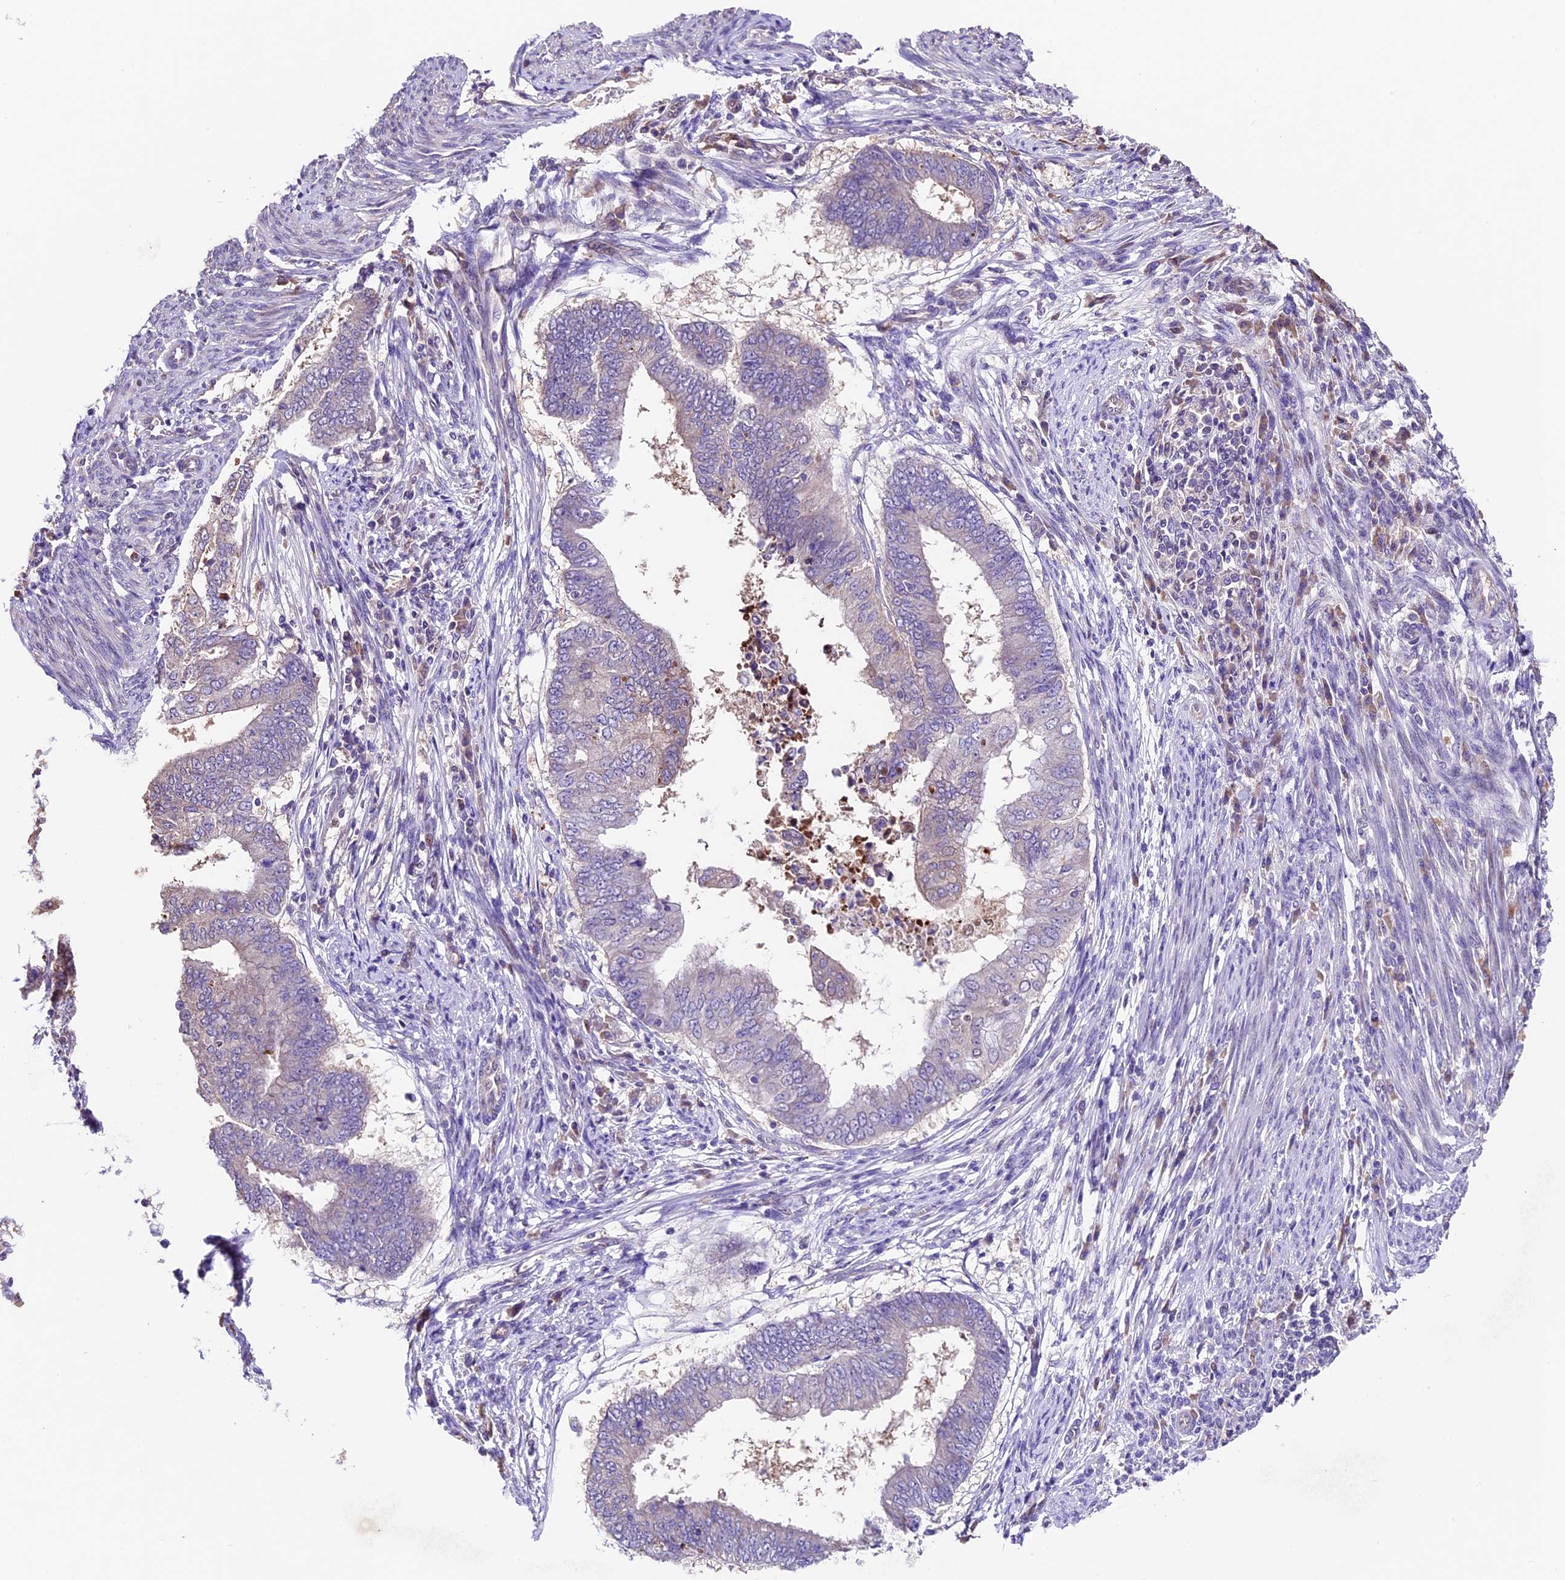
{"staining": {"intensity": "negative", "quantity": "none", "location": "none"}, "tissue": "endometrial cancer", "cell_type": "Tumor cells", "image_type": "cancer", "snomed": [{"axis": "morphology", "description": "Polyp, NOS"}, {"axis": "morphology", "description": "Adenocarcinoma, NOS"}, {"axis": "morphology", "description": "Adenoma, NOS"}, {"axis": "topography", "description": "Endometrium"}], "caption": "Image shows no protein staining in tumor cells of endometrial cancer (adenoma) tissue. Brightfield microscopy of IHC stained with DAB (3,3'-diaminobenzidine) (brown) and hematoxylin (blue), captured at high magnification.", "gene": "SBNO2", "patient": {"sex": "female", "age": 79}}